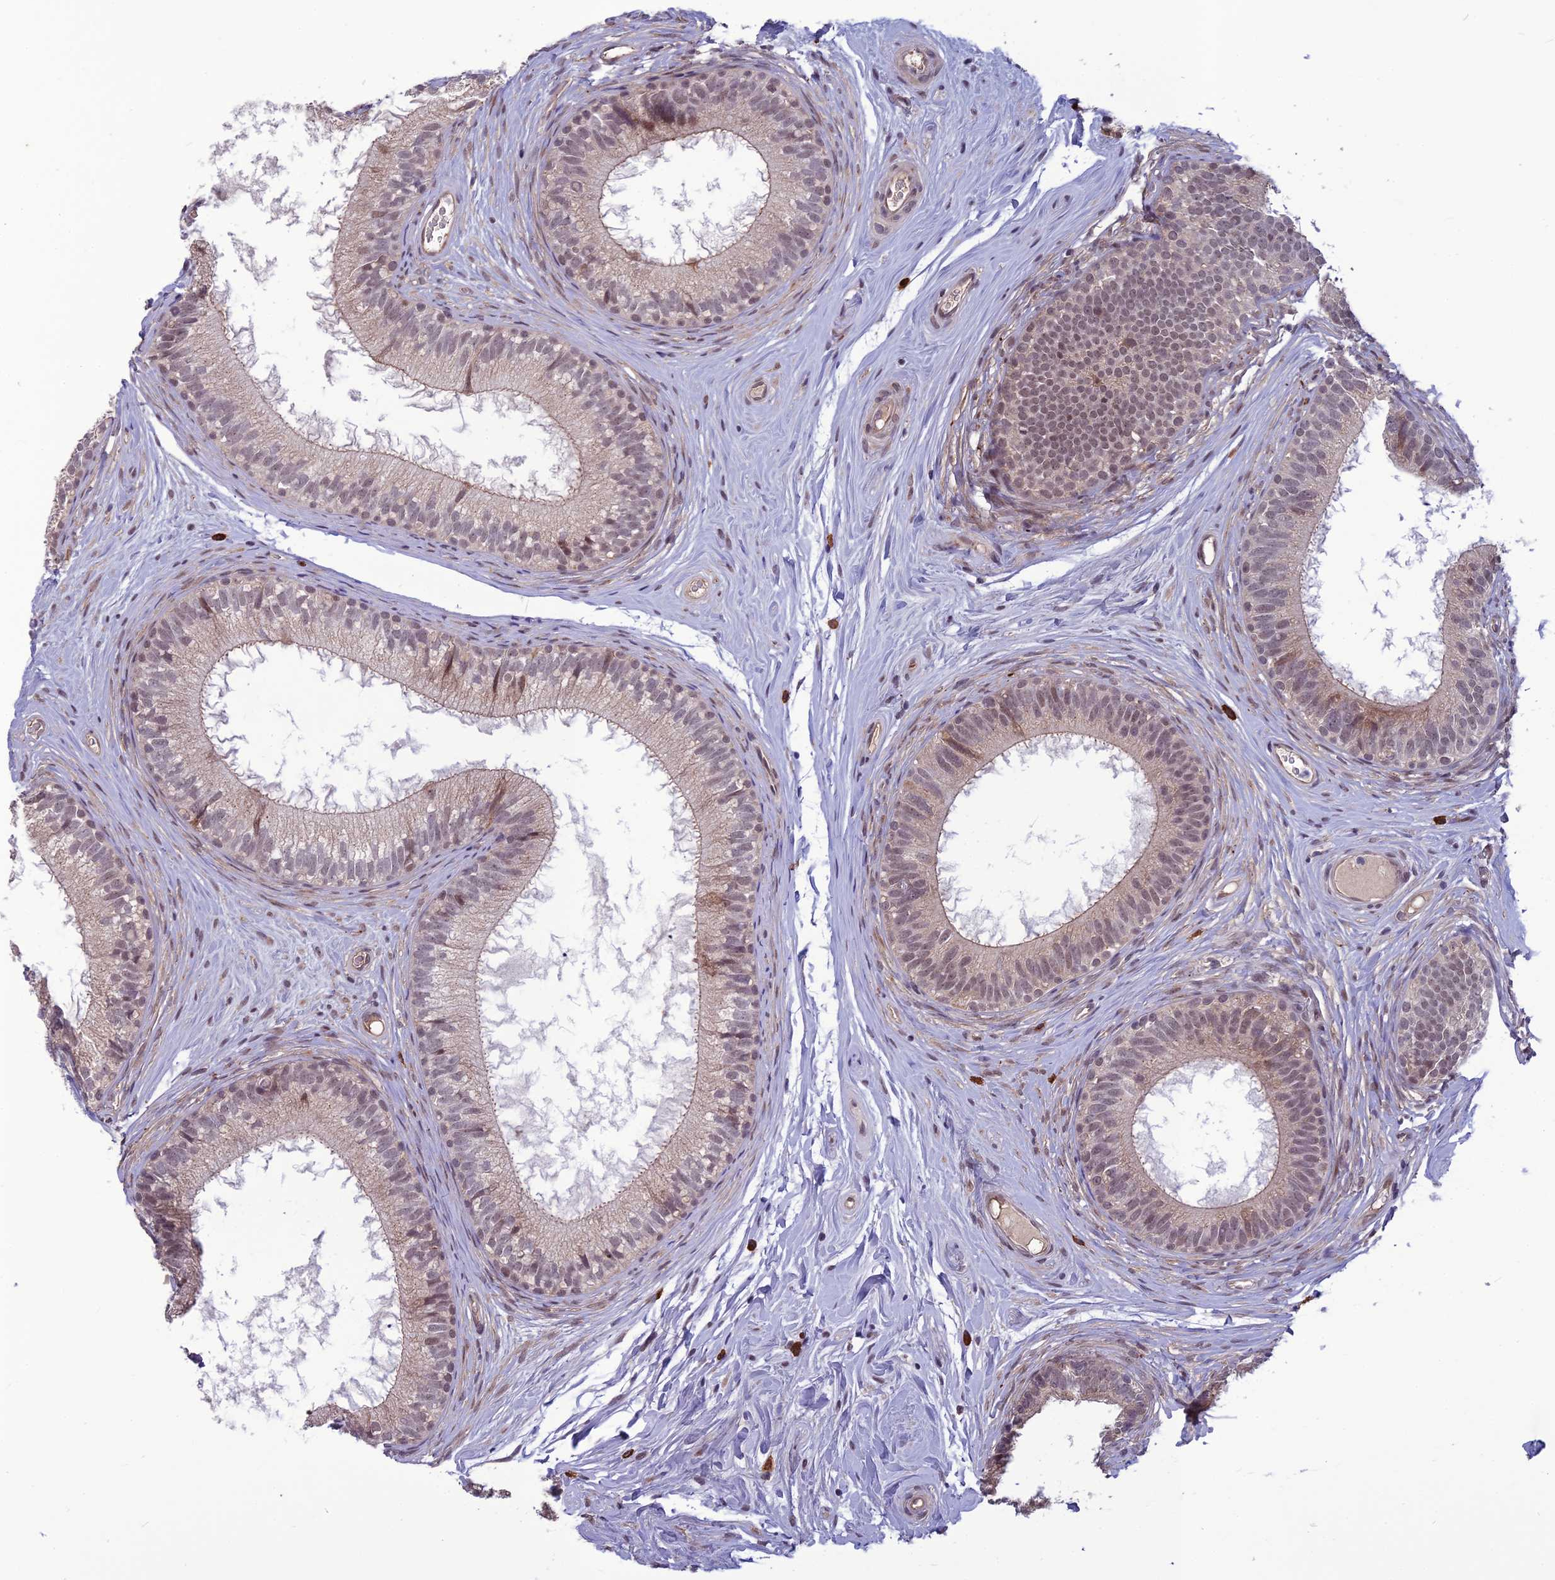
{"staining": {"intensity": "moderate", "quantity": "25%-75%", "location": "nuclear"}, "tissue": "epididymis", "cell_type": "Glandular cells", "image_type": "normal", "snomed": [{"axis": "morphology", "description": "Normal tissue, NOS"}, {"axis": "topography", "description": "Epididymis"}], "caption": "IHC histopathology image of unremarkable epididymis: human epididymis stained using IHC shows medium levels of moderate protein expression localized specifically in the nuclear of glandular cells, appearing as a nuclear brown color.", "gene": "FBRS", "patient": {"sex": "male", "age": 33}}